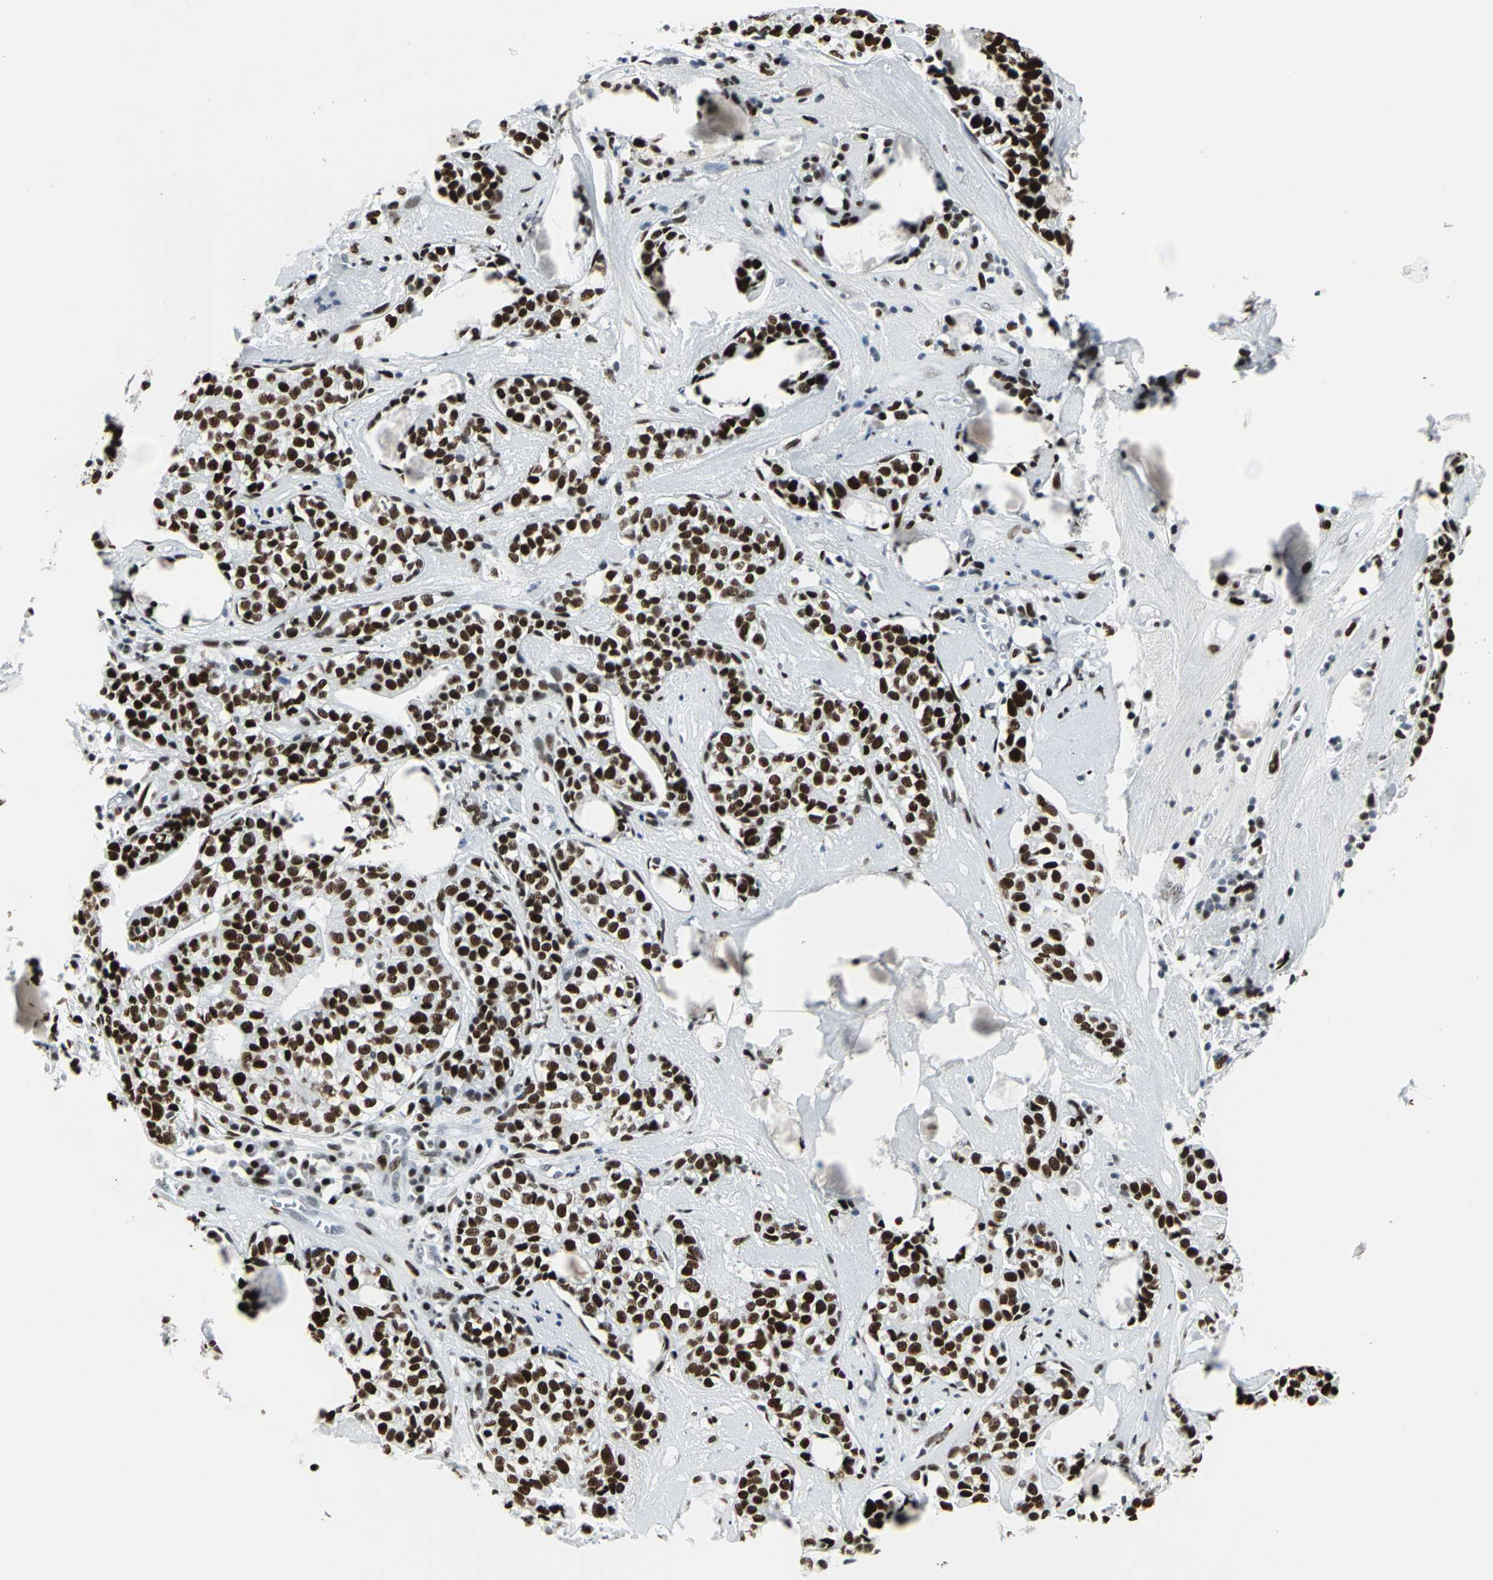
{"staining": {"intensity": "strong", "quantity": ">75%", "location": "nuclear"}, "tissue": "head and neck cancer", "cell_type": "Tumor cells", "image_type": "cancer", "snomed": [{"axis": "morphology", "description": "Adenocarcinoma, NOS"}, {"axis": "topography", "description": "Salivary gland"}, {"axis": "topography", "description": "Head-Neck"}], "caption": "Protein staining exhibits strong nuclear expression in about >75% of tumor cells in adenocarcinoma (head and neck).", "gene": "HDAC2", "patient": {"sex": "female", "age": 65}}